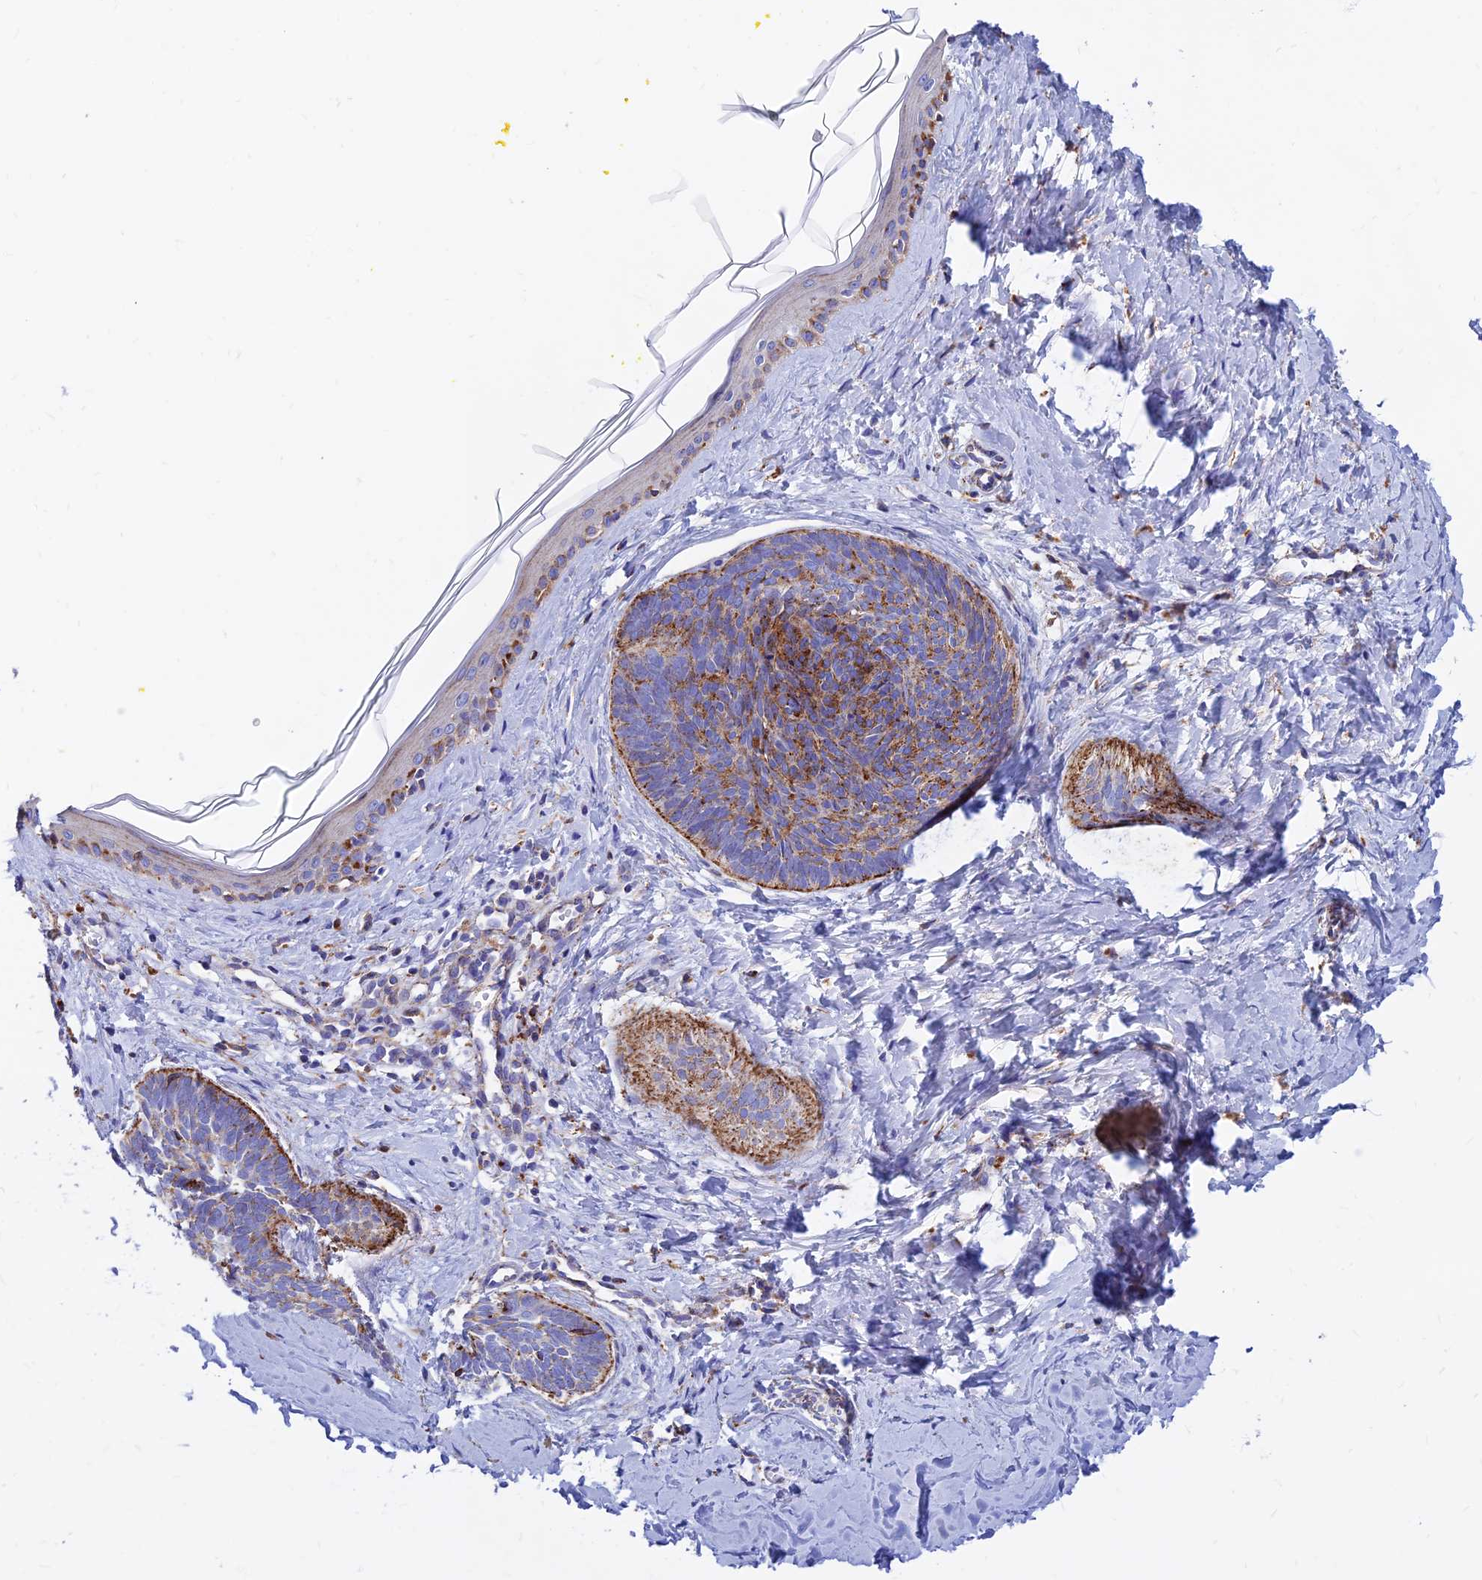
{"staining": {"intensity": "moderate", "quantity": "25%-75%", "location": "cytoplasmic/membranous"}, "tissue": "skin cancer", "cell_type": "Tumor cells", "image_type": "cancer", "snomed": [{"axis": "morphology", "description": "Basal cell carcinoma"}, {"axis": "topography", "description": "Skin"}], "caption": "Human skin cancer (basal cell carcinoma) stained for a protein (brown) exhibits moderate cytoplasmic/membranous positive positivity in about 25%-75% of tumor cells.", "gene": "SPNS1", "patient": {"sex": "female", "age": 81}}